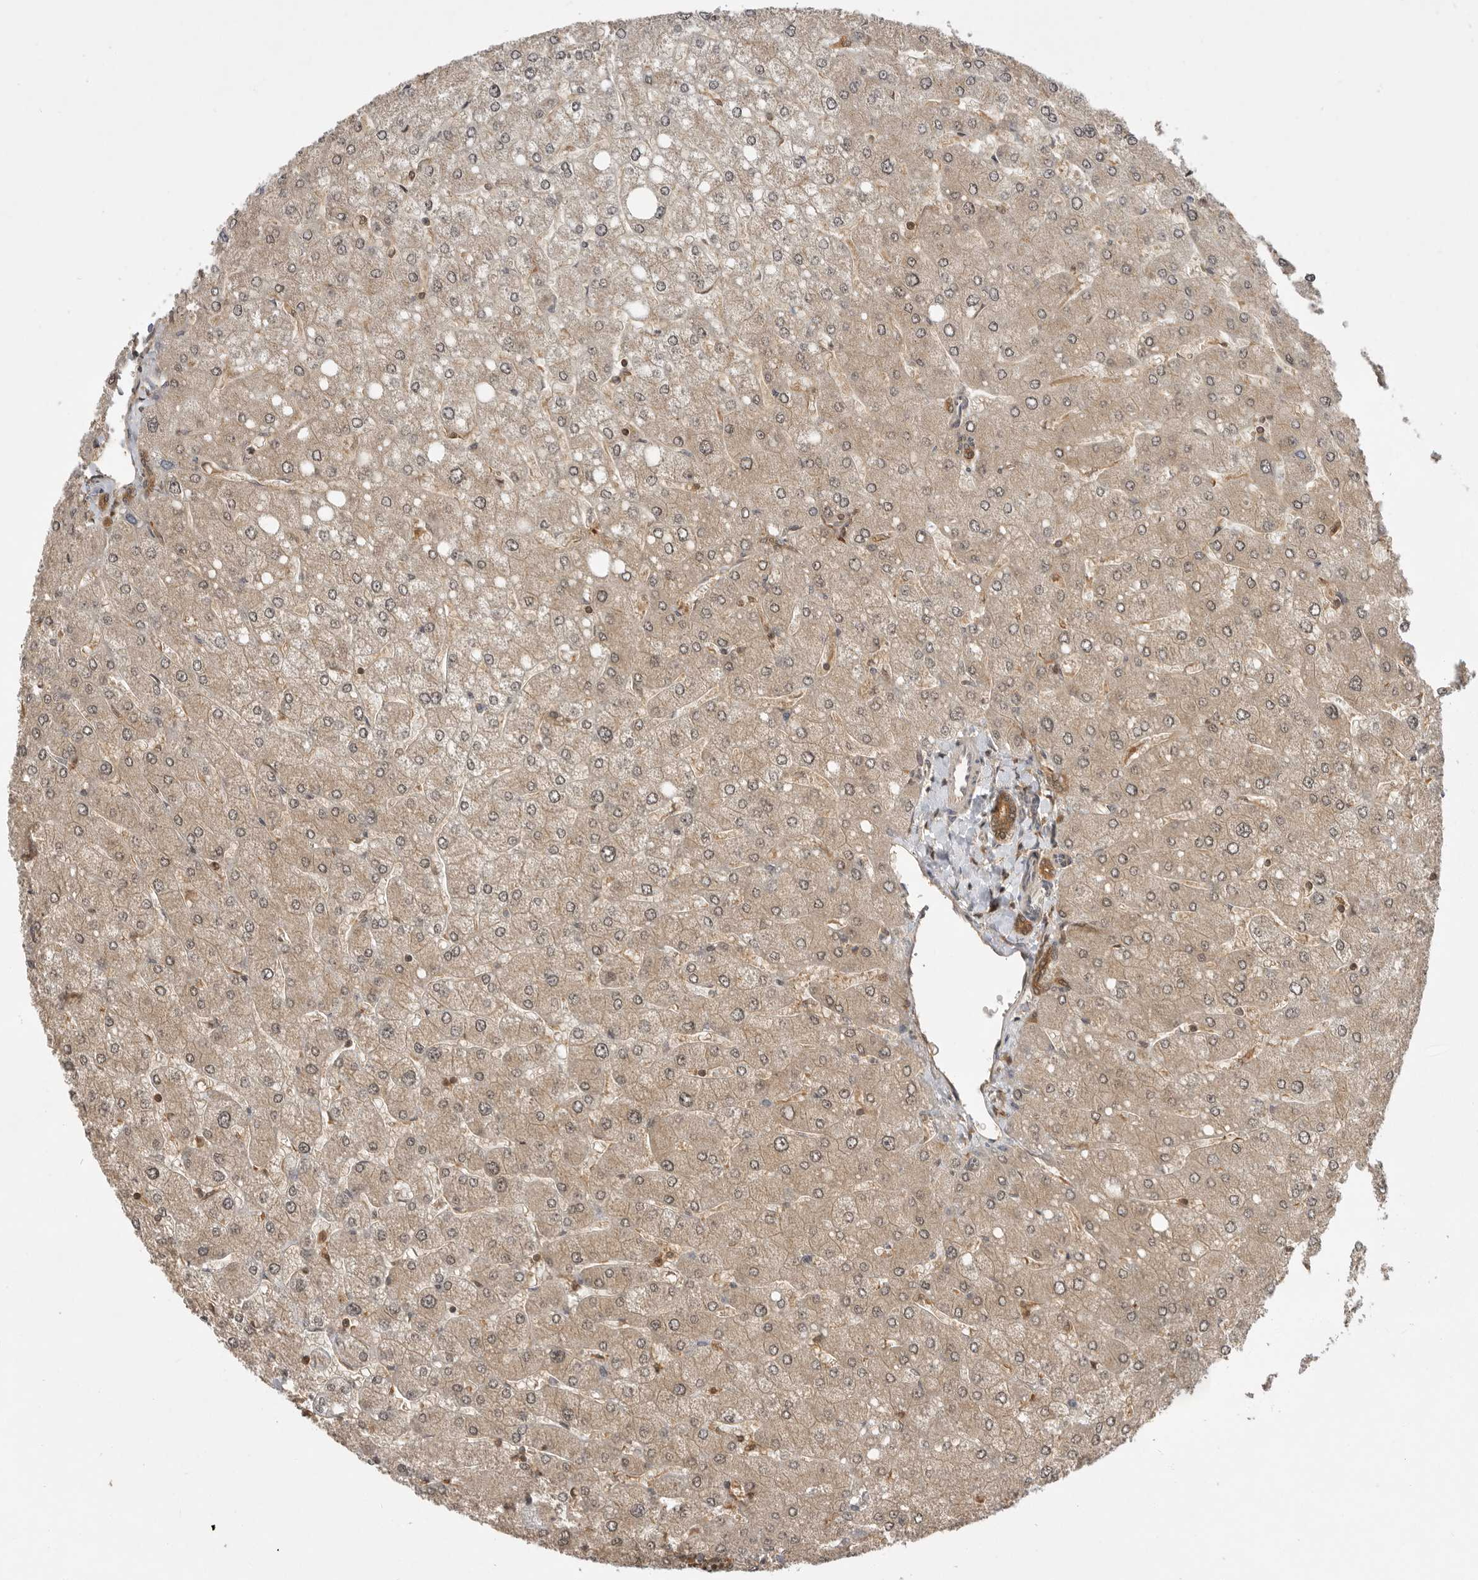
{"staining": {"intensity": "moderate", "quantity": ">75%", "location": "cytoplasmic/membranous,nuclear"}, "tissue": "liver", "cell_type": "Cholangiocytes", "image_type": "normal", "snomed": [{"axis": "morphology", "description": "Normal tissue, NOS"}, {"axis": "topography", "description": "Liver"}], "caption": "An immunohistochemistry histopathology image of normal tissue is shown. Protein staining in brown highlights moderate cytoplasmic/membranous,nuclear positivity in liver within cholangiocytes. (IHC, brightfield microscopy, high magnification).", "gene": "ADPRS", "patient": {"sex": "male", "age": 55}}